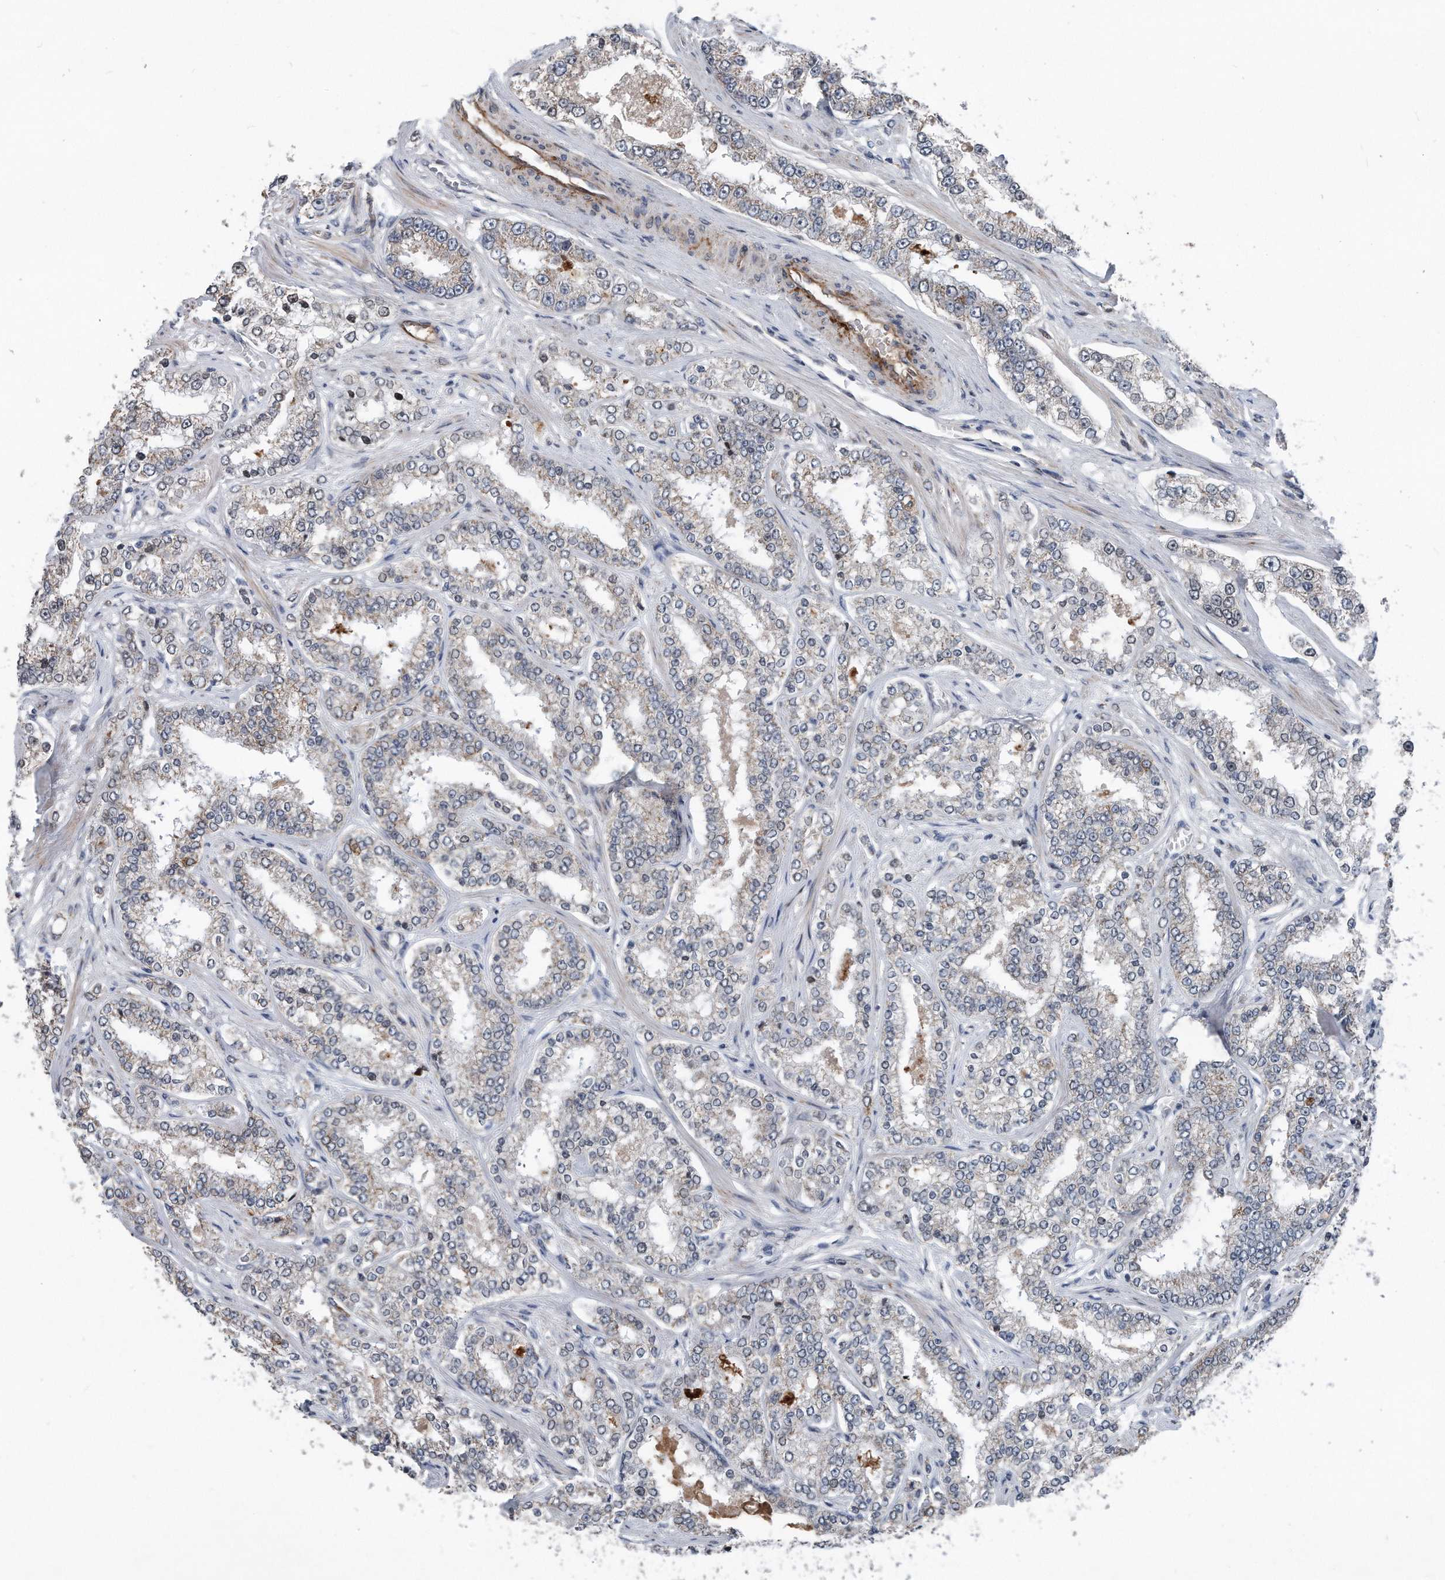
{"staining": {"intensity": "weak", "quantity": "<25%", "location": "cytoplasmic/membranous"}, "tissue": "prostate cancer", "cell_type": "Tumor cells", "image_type": "cancer", "snomed": [{"axis": "morphology", "description": "Normal tissue, NOS"}, {"axis": "morphology", "description": "Adenocarcinoma, High grade"}, {"axis": "topography", "description": "Prostate"}], "caption": "The micrograph exhibits no staining of tumor cells in prostate cancer (high-grade adenocarcinoma).", "gene": "DST", "patient": {"sex": "male", "age": 83}}